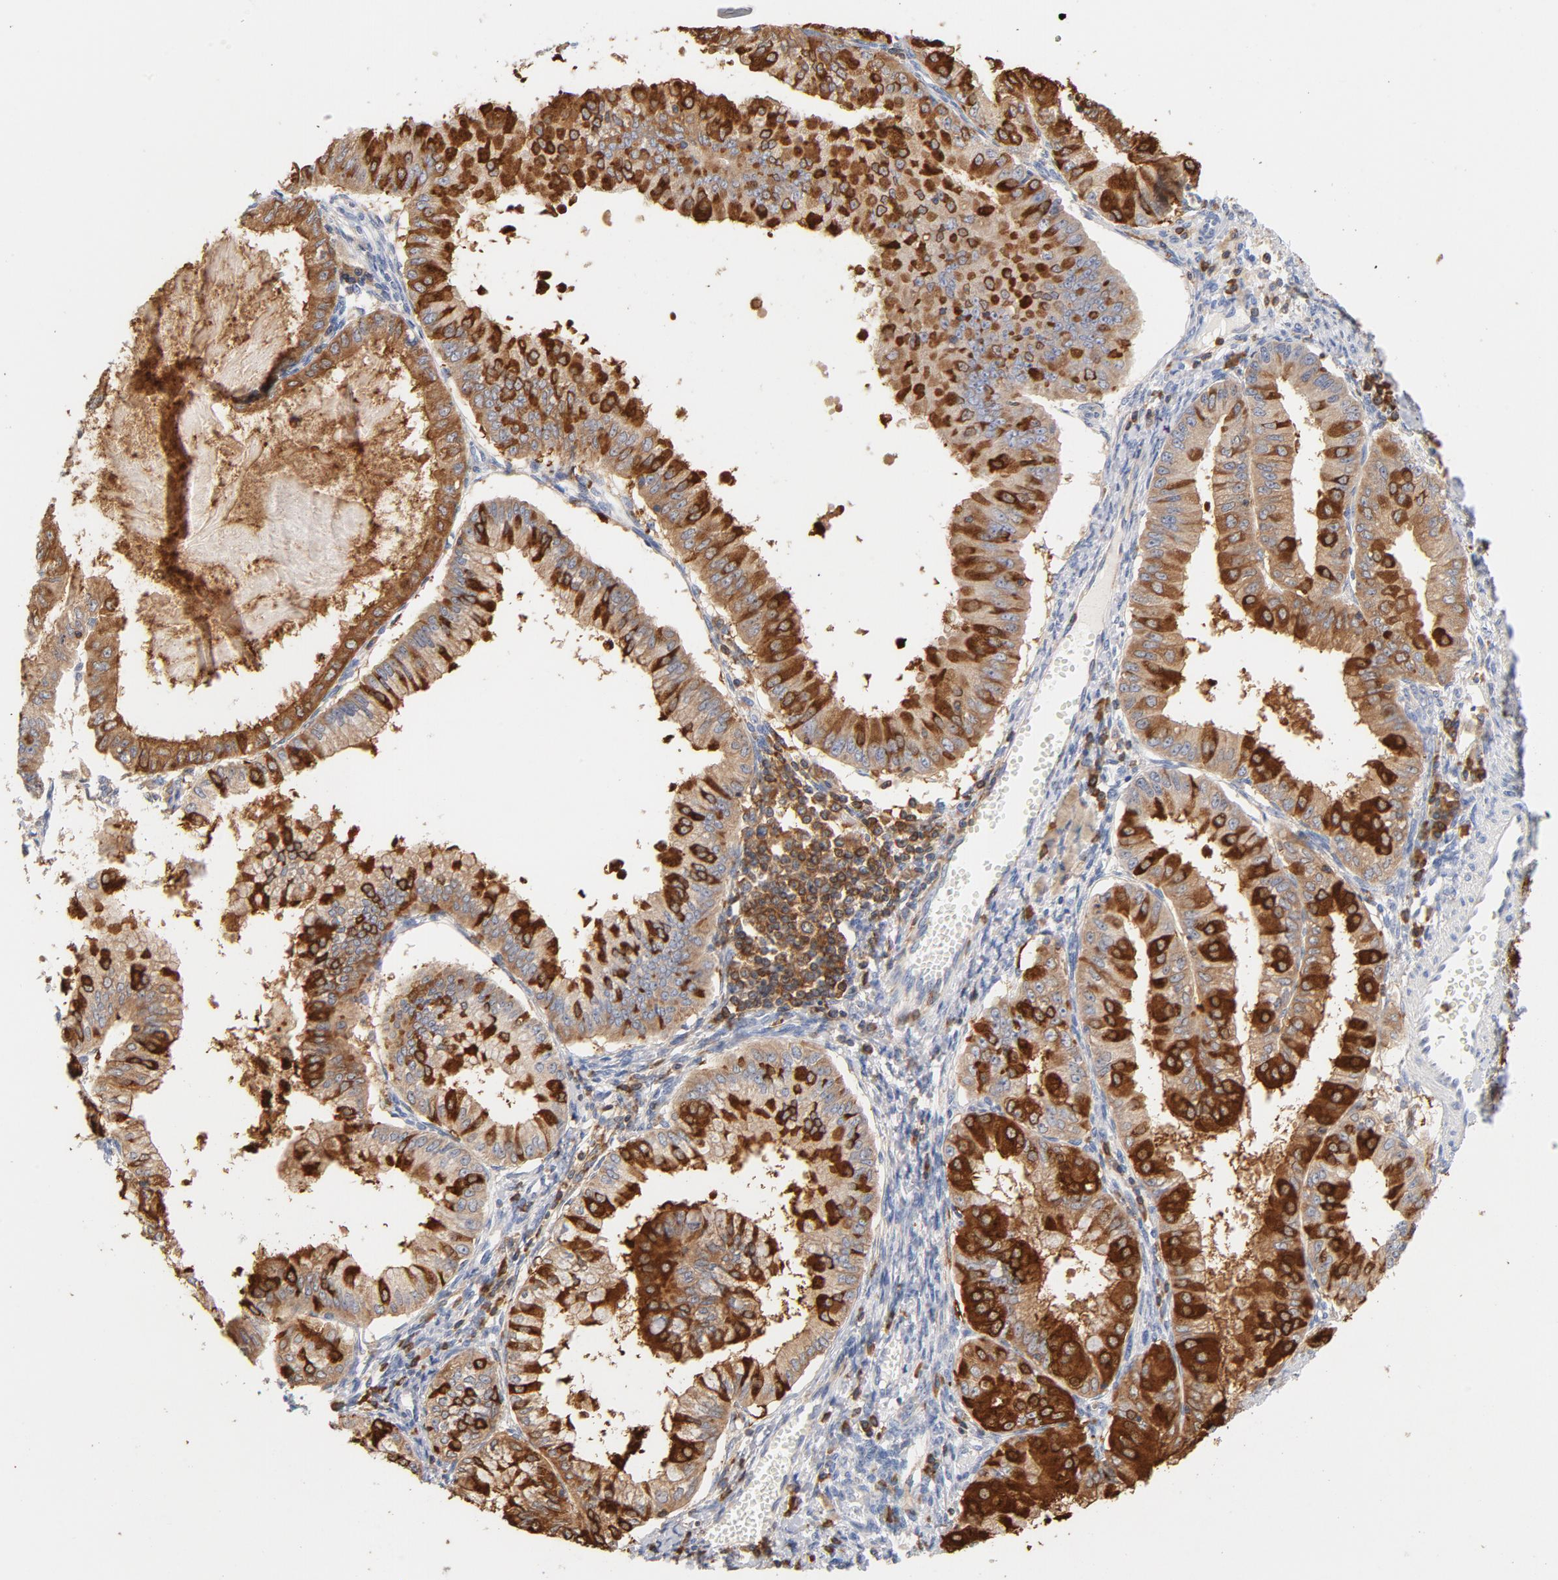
{"staining": {"intensity": "strong", "quantity": ">75%", "location": "cytoplasmic/membranous"}, "tissue": "endometrial cancer", "cell_type": "Tumor cells", "image_type": "cancer", "snomed": [{"axis": "morphology", "description": "Adenocarcinoma, NOS"}, {"axis": "topography", "description": "Endometrium"}], "caption": "IHC of endometrial adenocarcinoma demonstrates high levels of strong cytoplasmic/membranous expression in about >75% of tumor cells.", "gene": "EZR", "patient": {"sex": "female", "age": 76}}